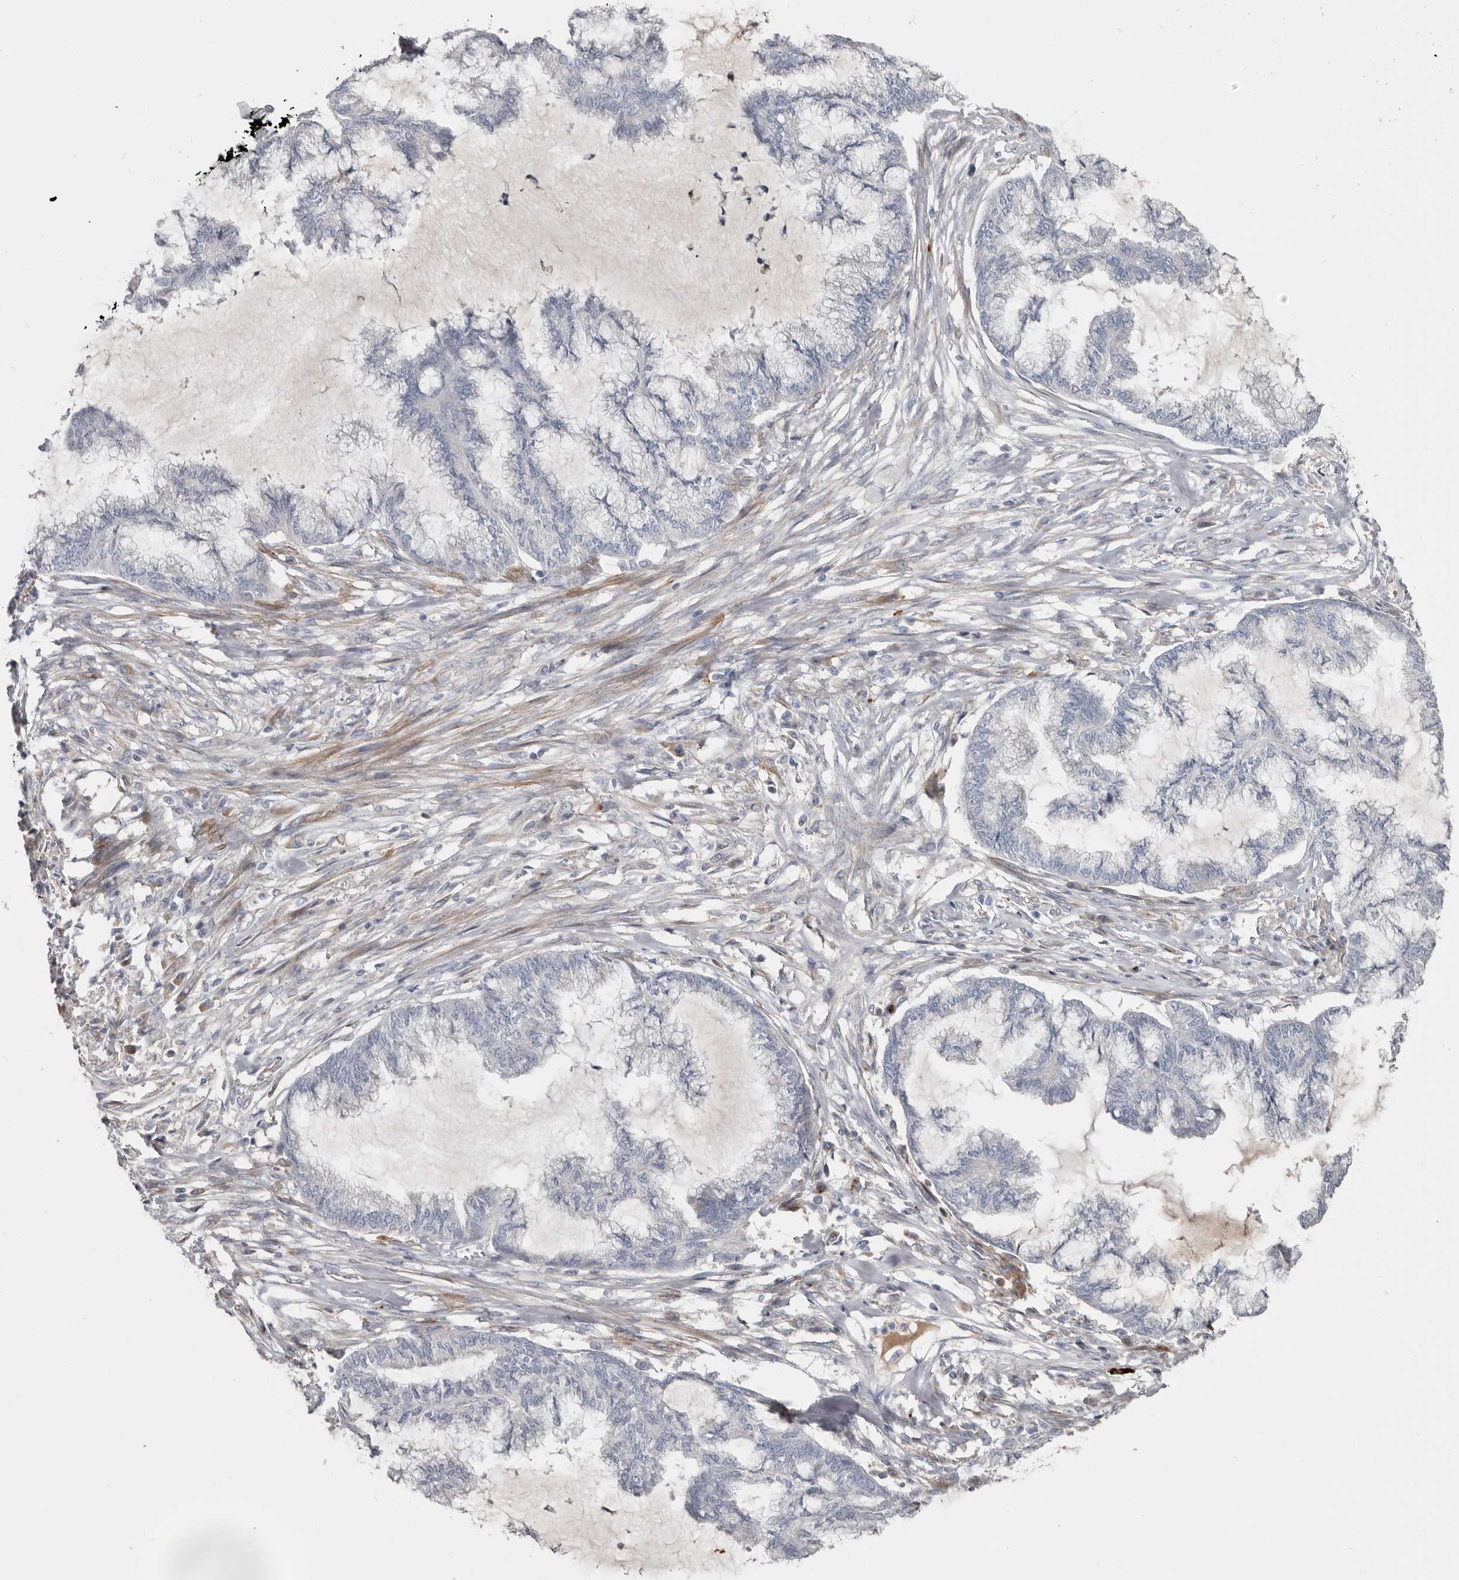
{"staining": {"intensity": "negative", "quantity": "none", "location": "none"}, "tissue": "endometrial cancer", "cell_type": "Tumor cells", "image_type": "cancer", "snomed": [{"axis": "morphology", "description": "Adenocarcinoma, NOS"}, {"axis": "topography", "description": "Endometrium"}], "caption": "Protein analysis of endometrial cancer (adenocarcinoma) shows no significant staining in tumor cells.", "gene": "ZNF114", "patient": {"sex": "female", "age": 86}}